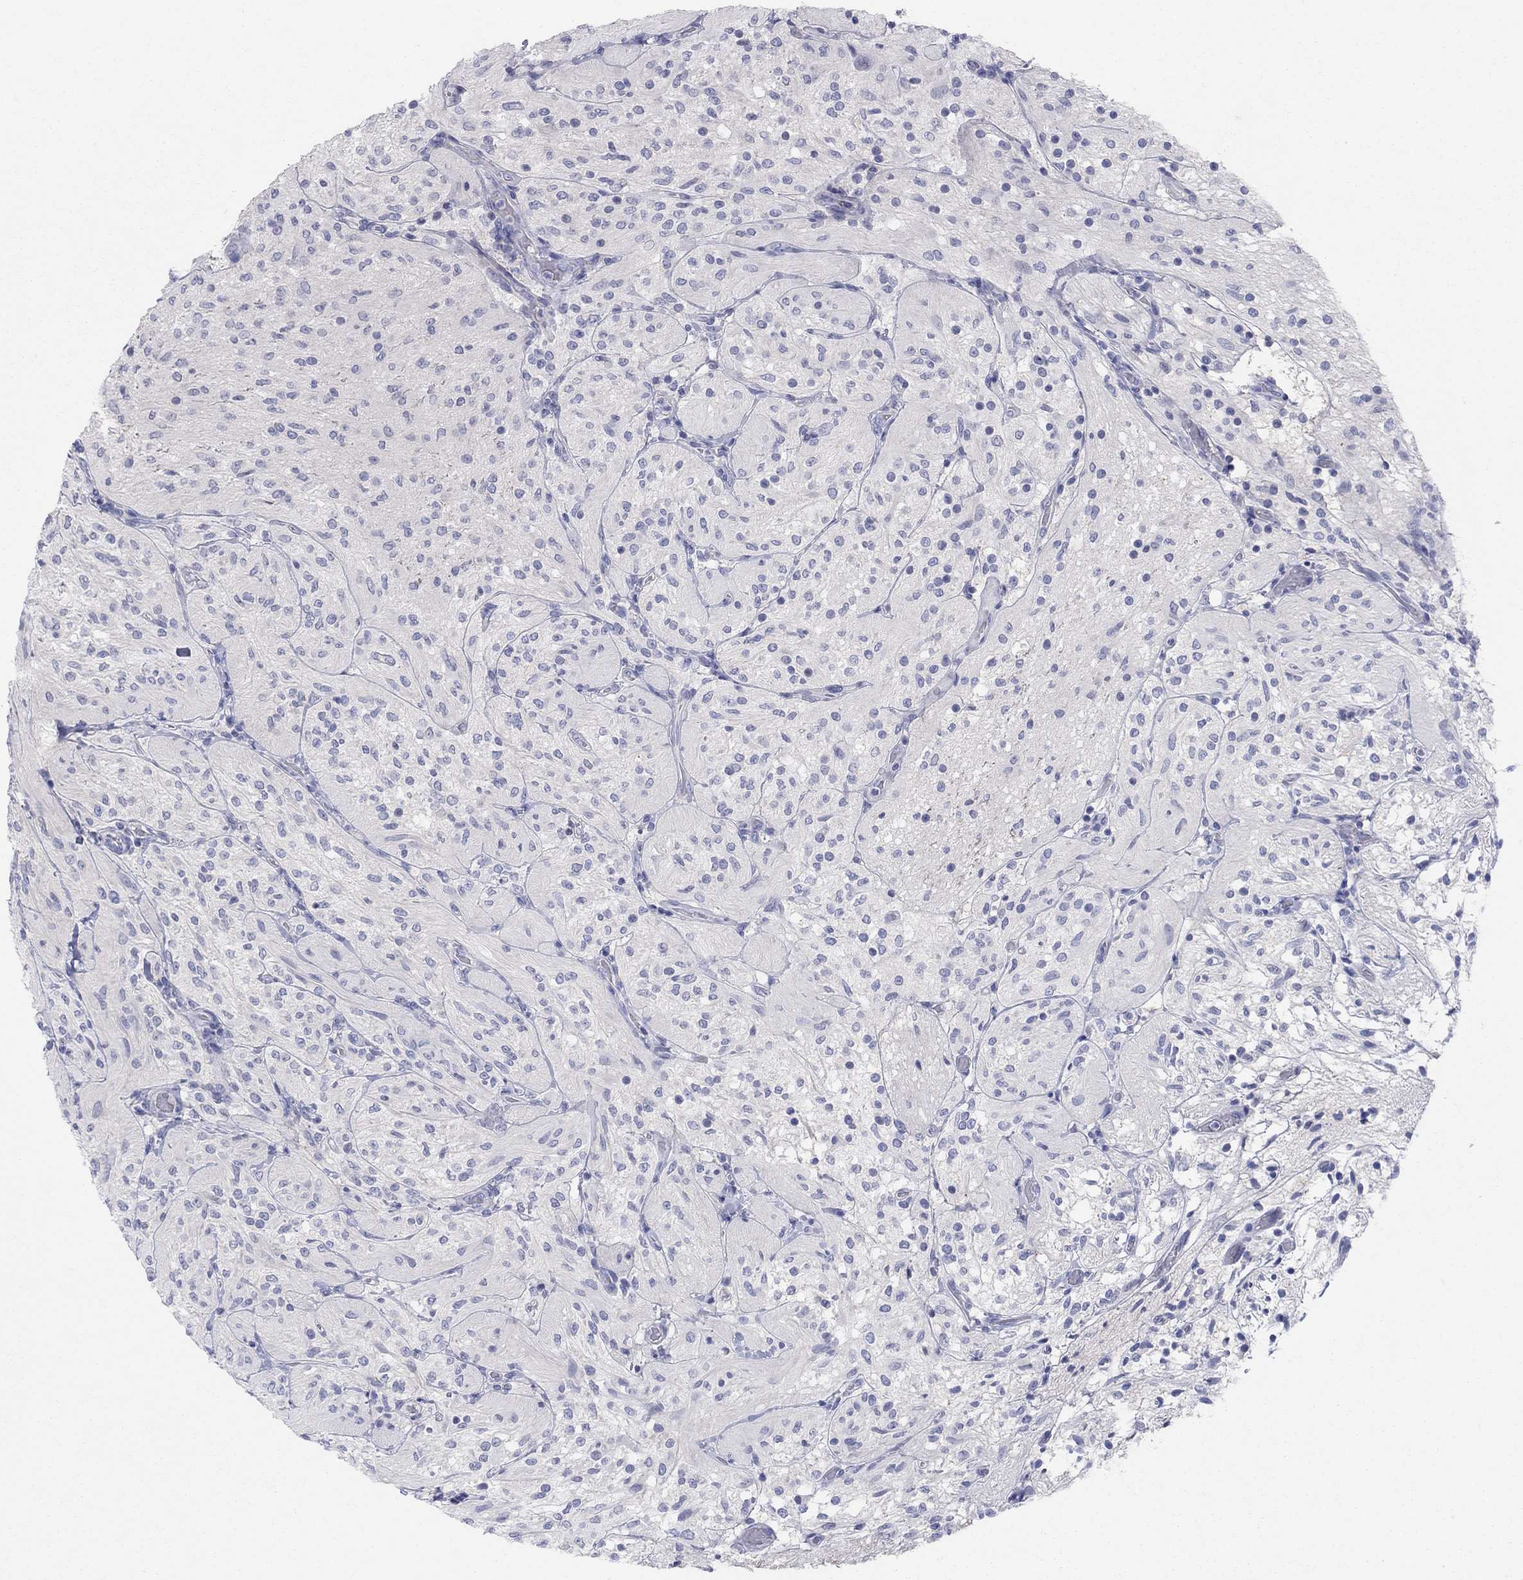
{"staining": {"intensity": "negative", "quantity": "none", "location": "none"}, "tissue": "glioma", "cell_type": "Tumor cells", "image_type": "cancer", "snomed": [{"axis": "morphology", "description": "Glioma, malignant, Low grade"}, {"axis": "topography", "description": "Brain"}], "caption": "Immunohistochemistry (IHC) histopathology image of neoplastic tissue: human glioma stained with DAB (3,3'-diaminobenzidine) shows no significant protein staining in tumor cells.", "gene": "CPNE6", "patient": {"sex": "male", "age": 3}}